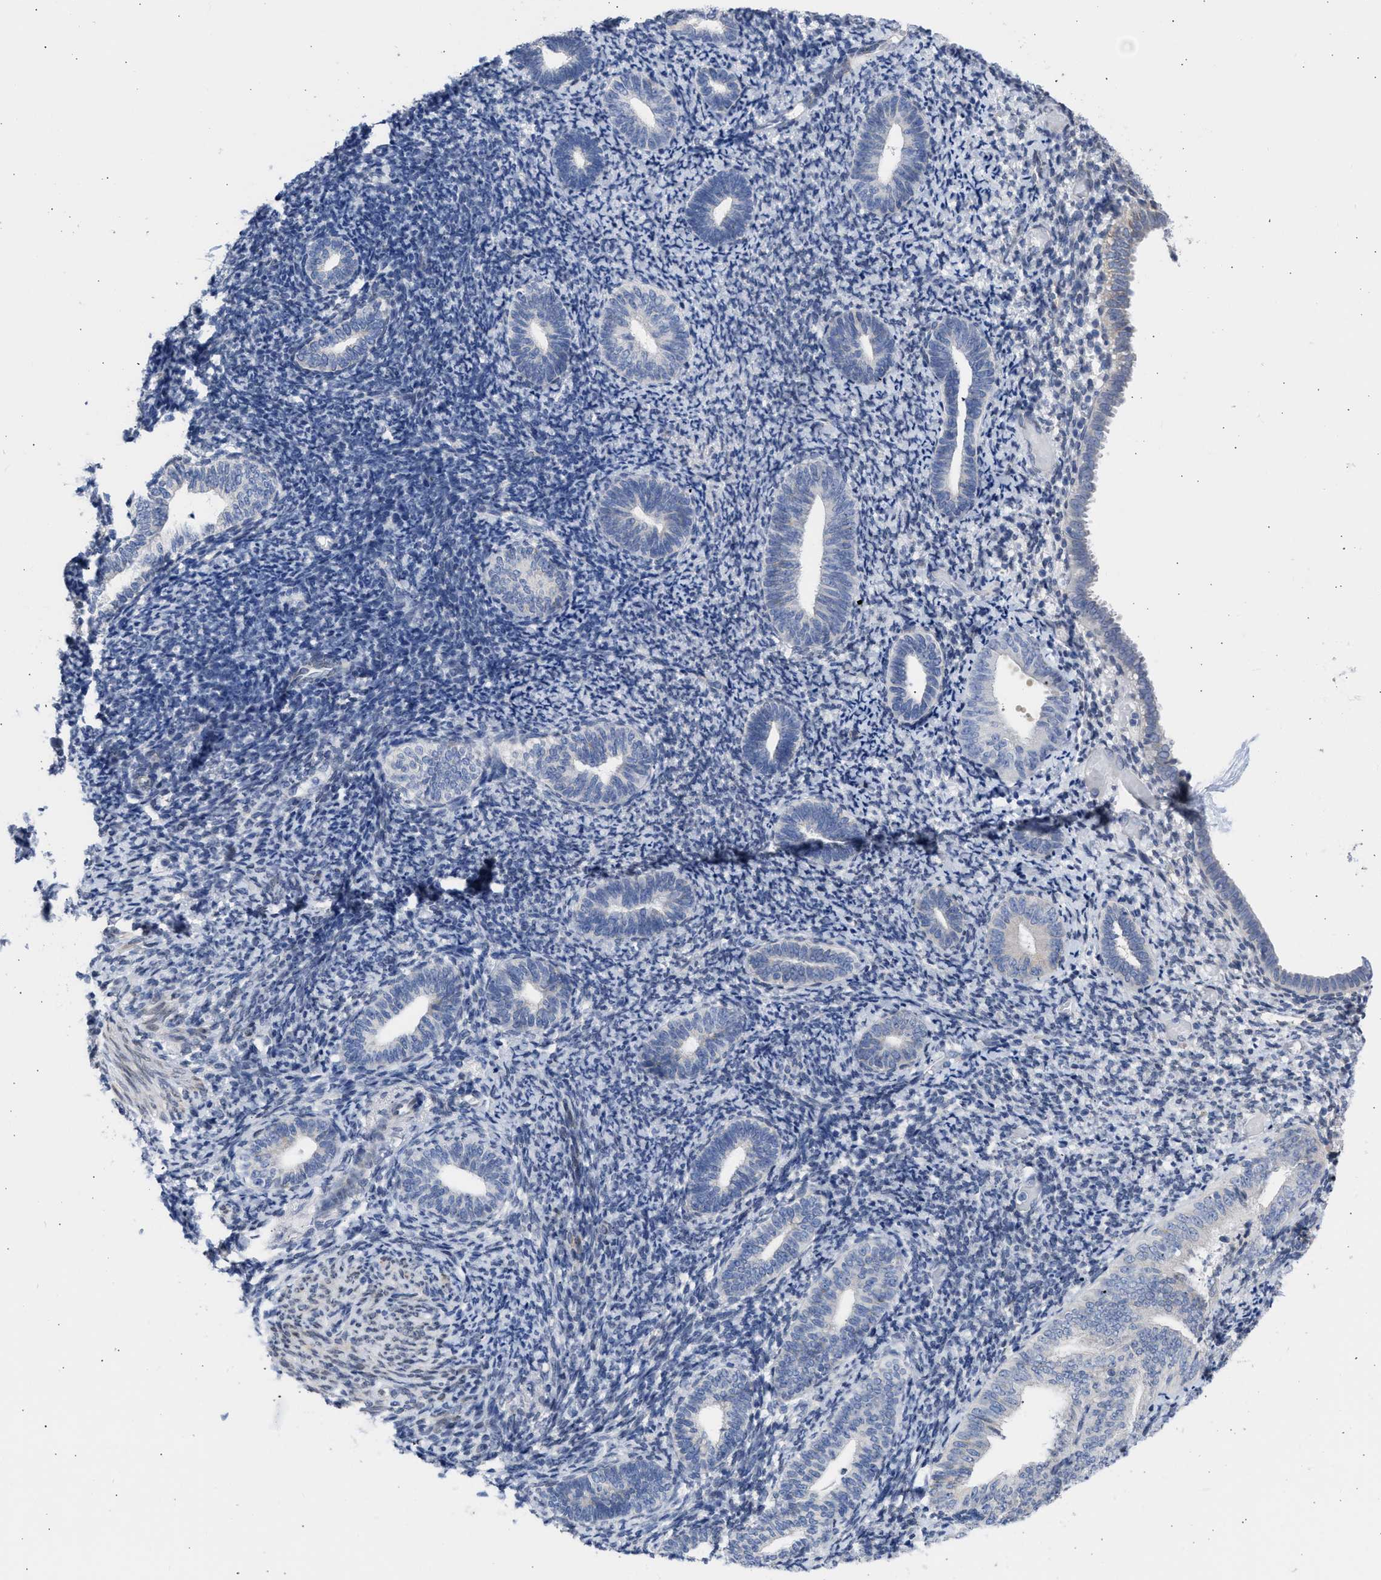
{"staining": {"intensity": "negative", "quantity": "none", "location": "none"}, "tissue": "endometrium", "cell_type": "Cells in endometrial stroma", "image_type": "normal", "snomed": [{"axis": "morphology", "description": "Normal tissue, NOS"}, {"axis": "topography", "description": "Endometrium"}], "caption": "IHC of unremarkable human endometrium shows no staining in cells in endometrial stroma.", "gene": "NUP35", "patient": {"sex": "female", "age": 66}}